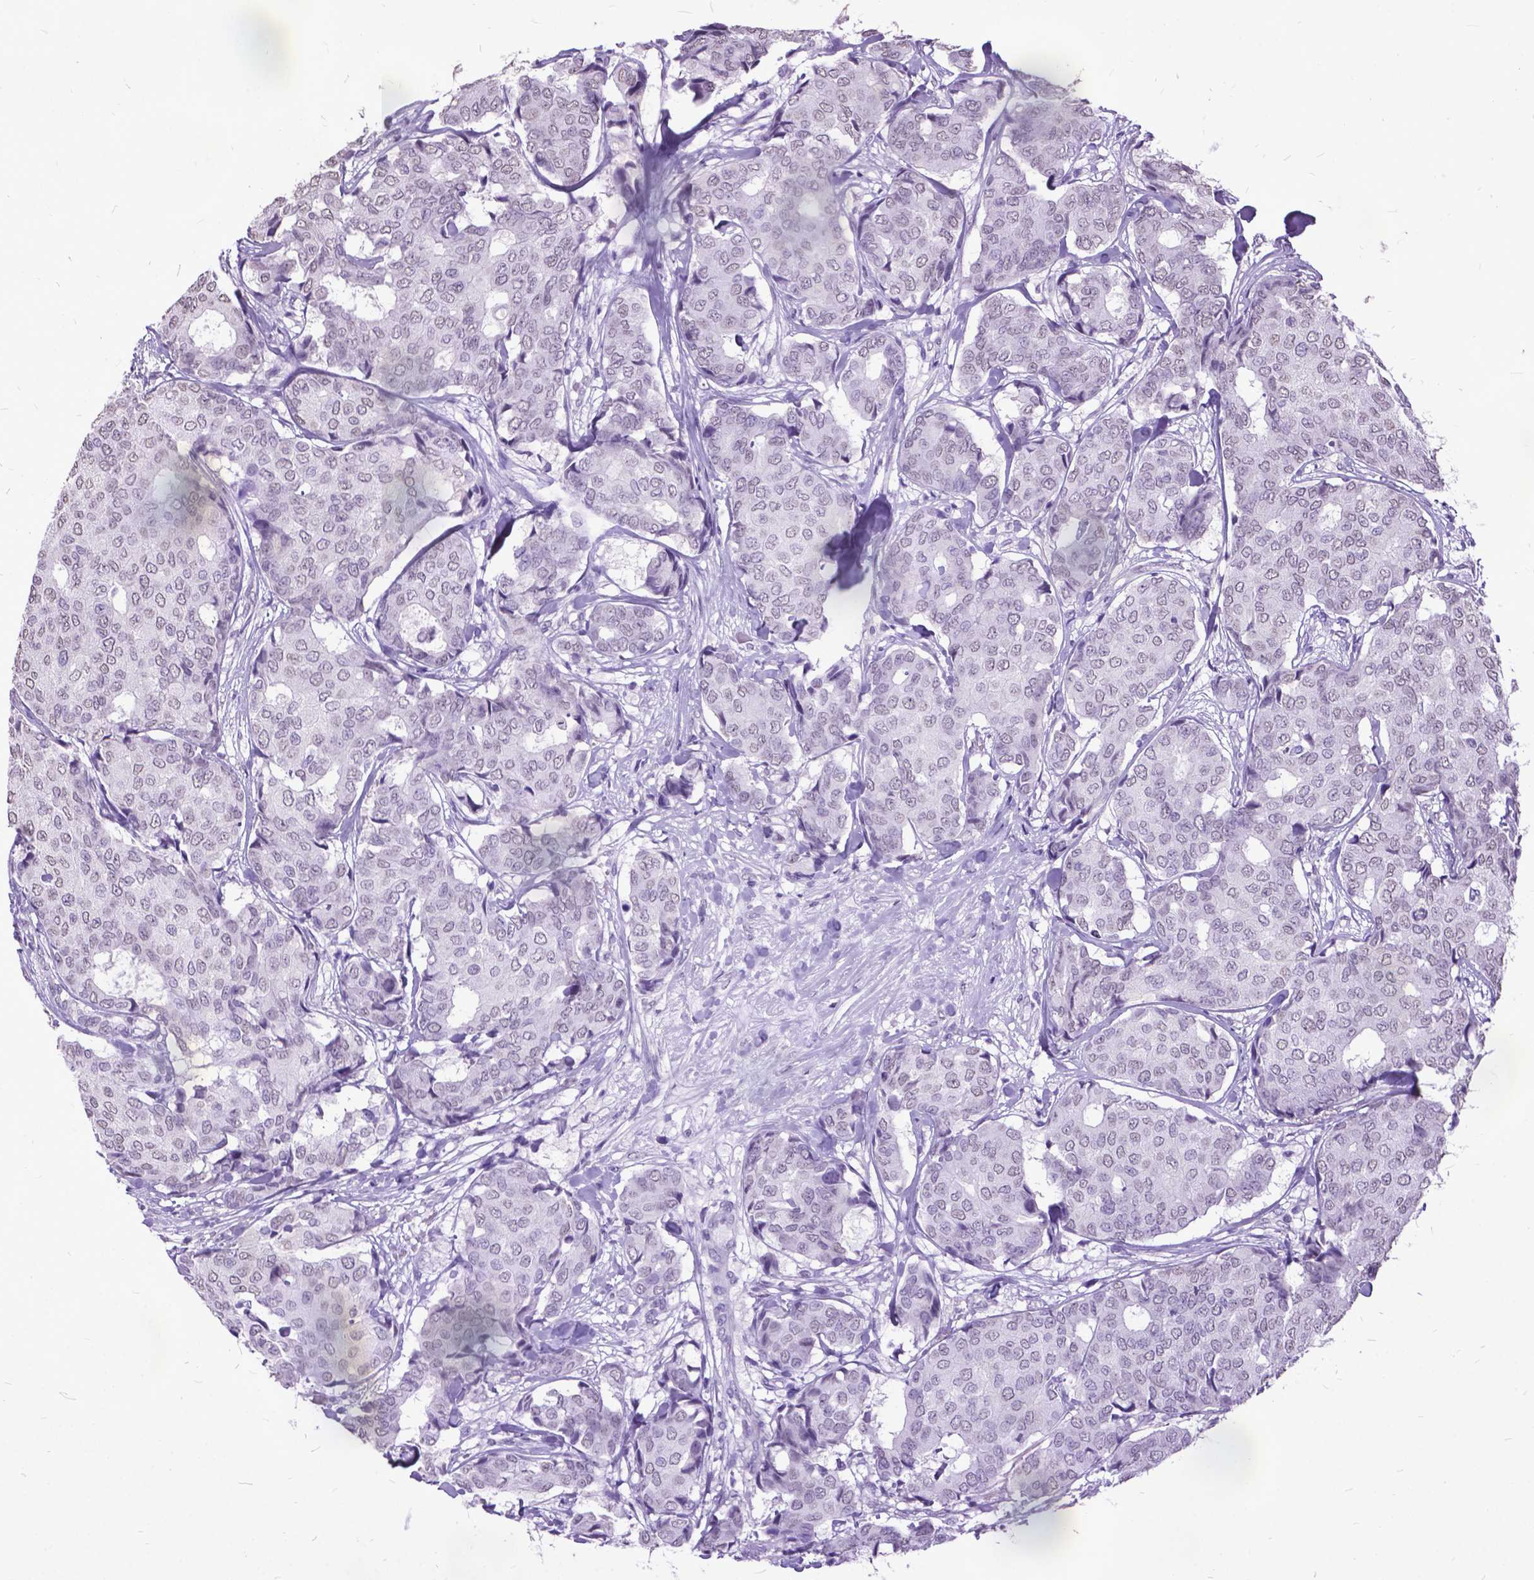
{"staining": {"intensity": "negative", "quantity": "none", "location": "none"}, "tissue": "breast cancer", "cell_type": "Tumor cells", "image_type": "cancer", "snomed": [{"axis": "morphology", "description": "Duct carcinoma"}, {"axis": "topography", "description": "Breast"}], "caption": "The photomicrograph demonstrates no significant expression in tumor cells of breast cancer.", "gene": "MARCHF10", "patient": {"sex": "female", "age": 75}}